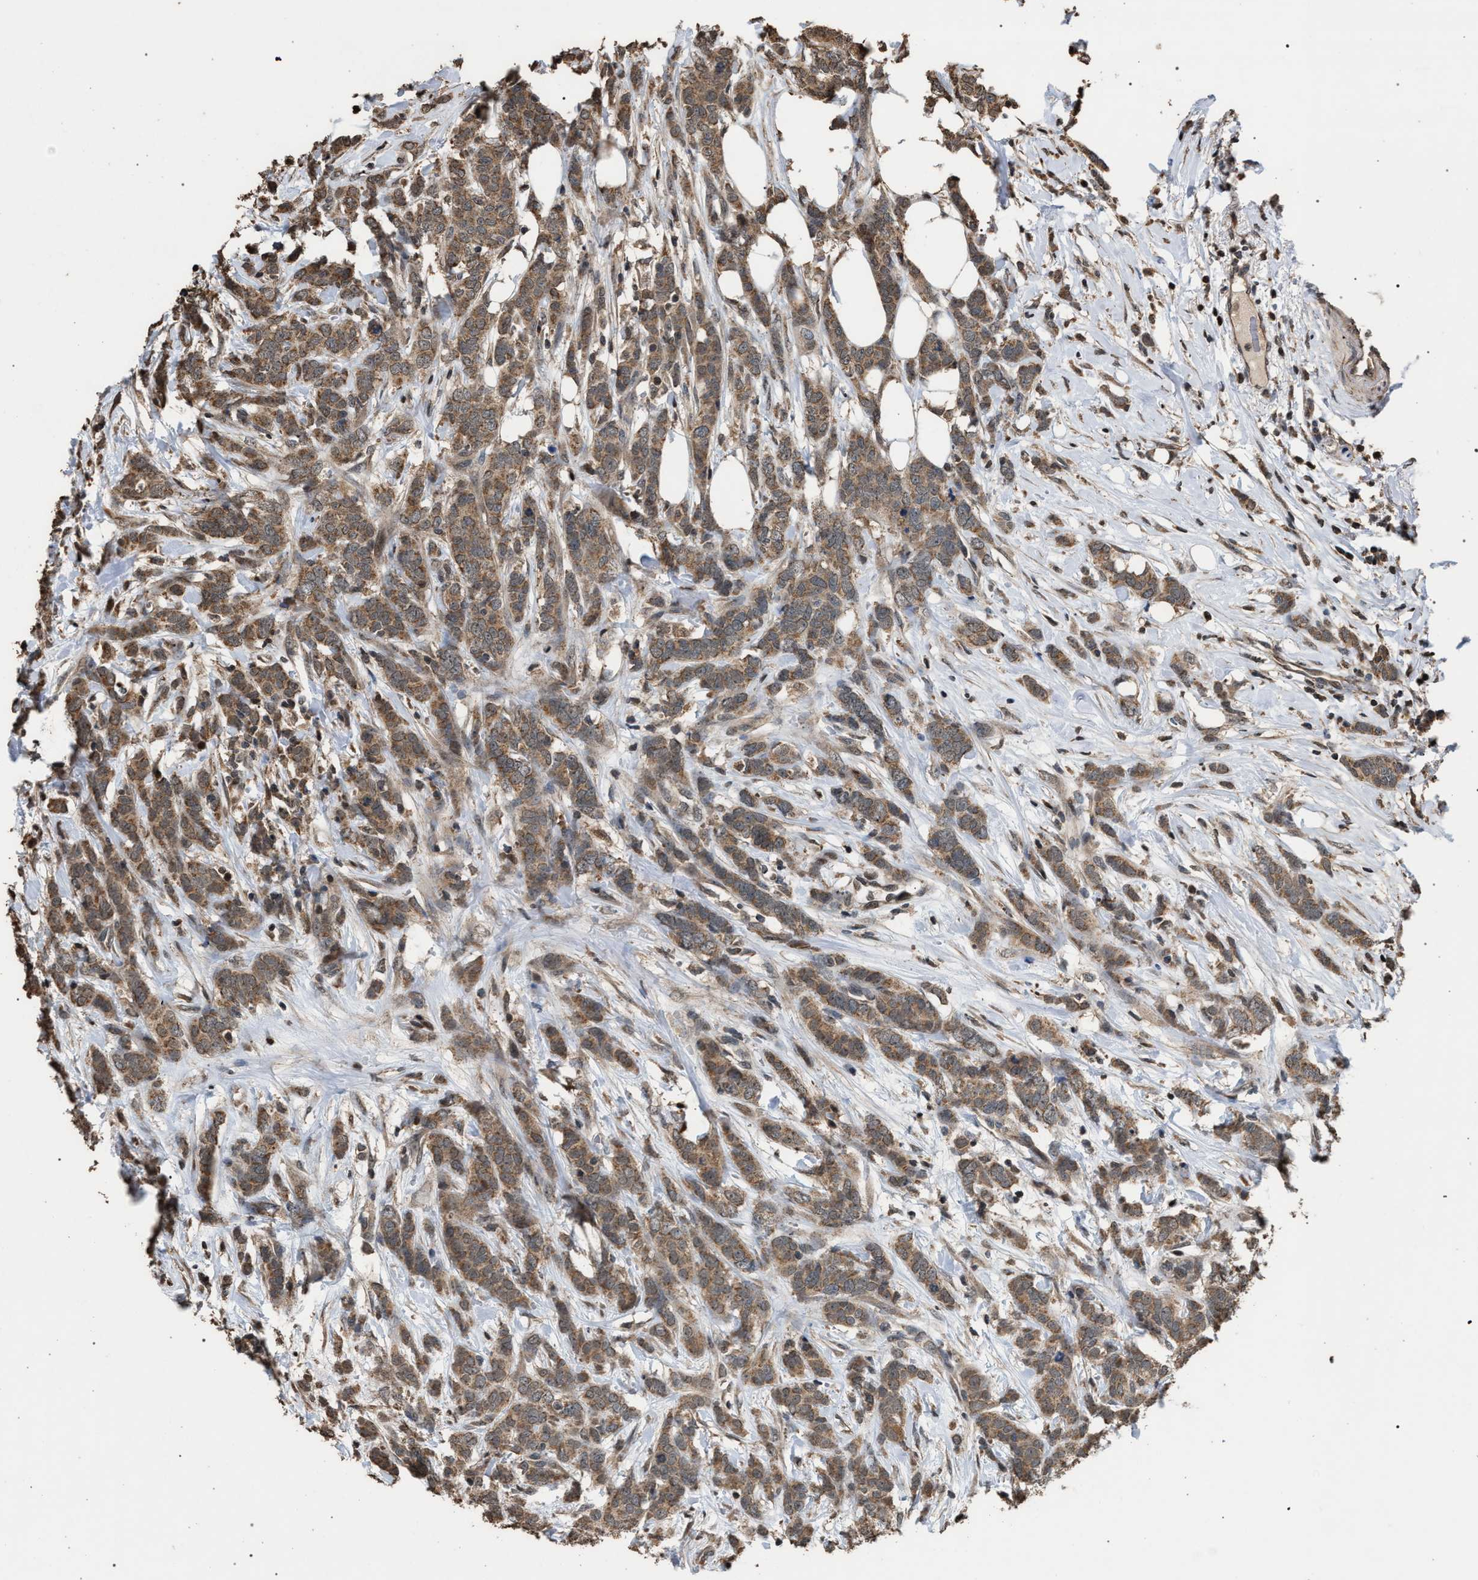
{"staining": {"intensity": "moderate", "quantity": ">75%", "location": "cytoplasmic/membranous"}, "tissue": "breast cancer", "cell_type": "Tumor cells", "image_type": "cancer", "snomed": [{"axis": "morphology", "description": "Lobular carcinoma"}, {"axis": "topography", "description": "Skin"}, {"axis": "topography", "description": "Breast"}], "caption": "About >75% of tumor cells in human breast cancer demonstrate moderate cytoplasmic/membranous protein staining as visualized by brown immunohistochemical staining.", "gene": "NAA35", "patient": {"sex": "female", "age": 46}}